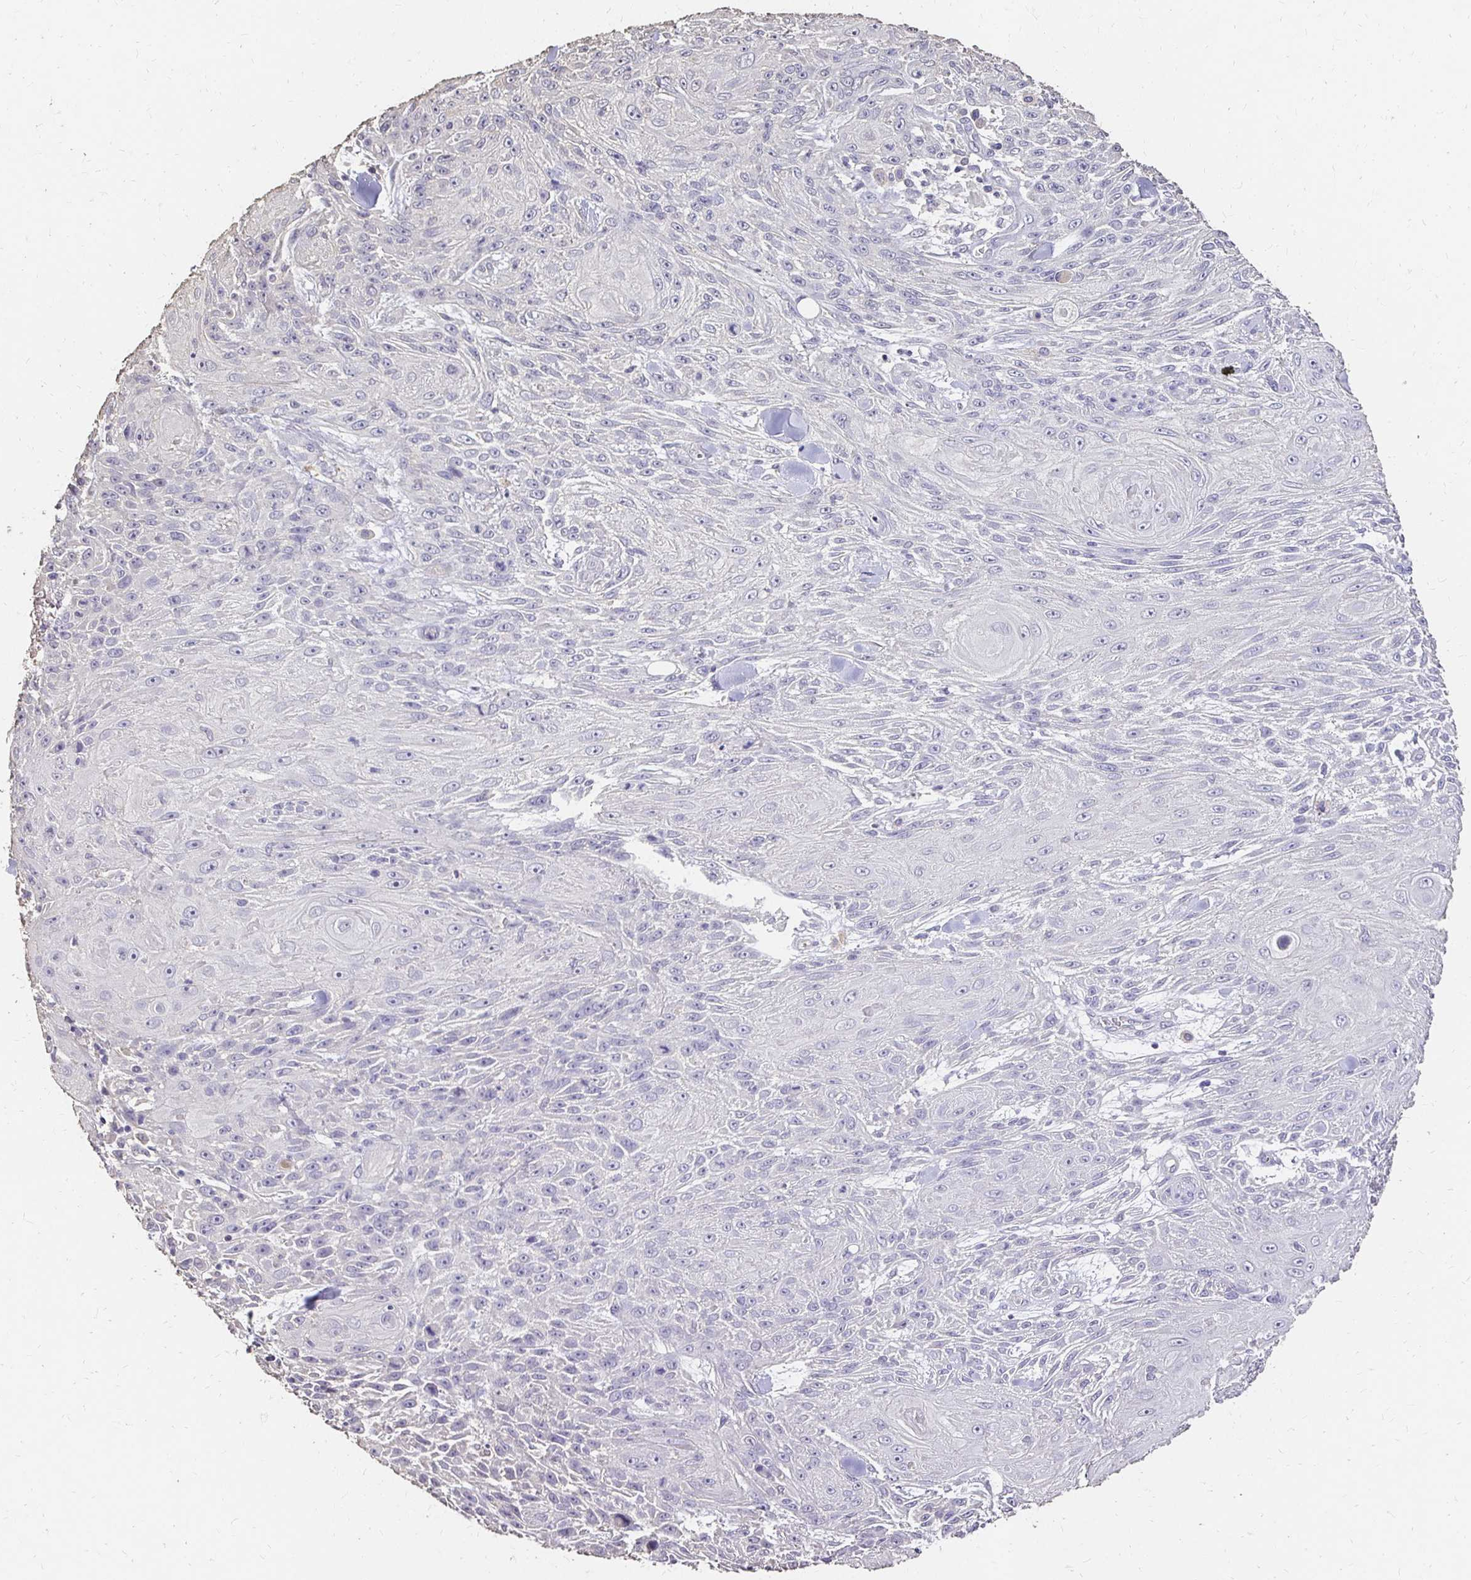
{"staining": {"intensity": "negative", "quantity": "none", "location": "none"}, "tissue": "skin cancer", "cell_type": "Tumor cells", "image_type": "cancer", "snomed": [{"axis": "morphology", "description": "Squamous cell carcinoma, NOS"}, {"axis": "topography", "description": "Skin"}], "caption": "Micrograph shows no significant protein staining in tumor cells of skin cancer (squamous cell carcinoma).", "gene": "UGT1A6", "patient": {"sex": "male", "age": 88}}